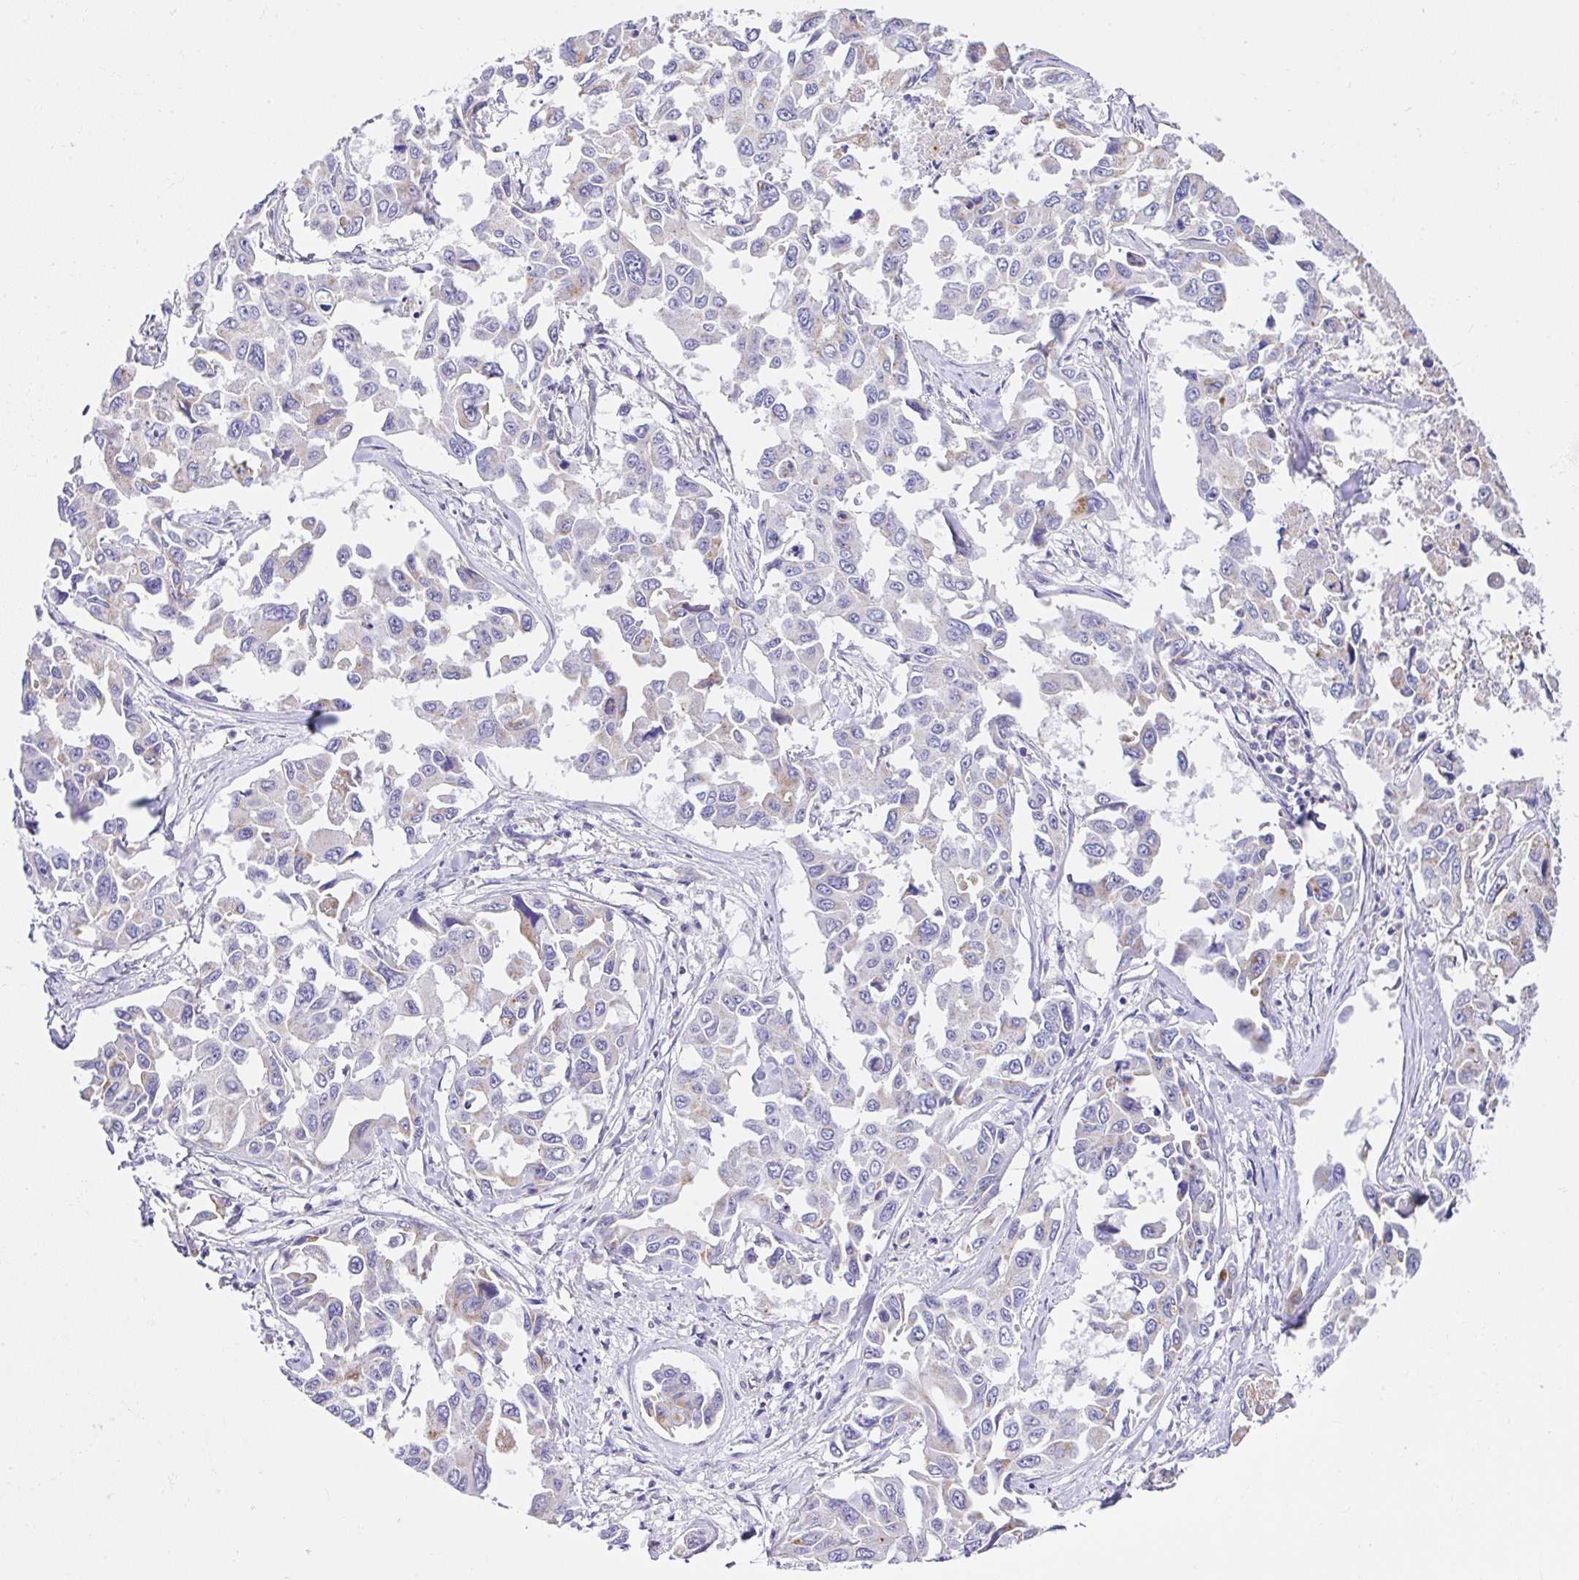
{"staining": {"intensity": "negative", "quantity": "none", "location": "none"}, "tissue": "lung cancer", "cell_type": "Tumor cells", "image_type": "cancer", "snomed": [{"axis": "morphology", "description": "Adenocarcinoma, NOS"}, {"axis": "topography", "description": "Lung"}], "caption": "Human lung cancer stained for a protein using immunohistochemistry shows no expression in tumor cells.", "gene": "CCDC142", "patient": {"sex": "male", "age": 64}}